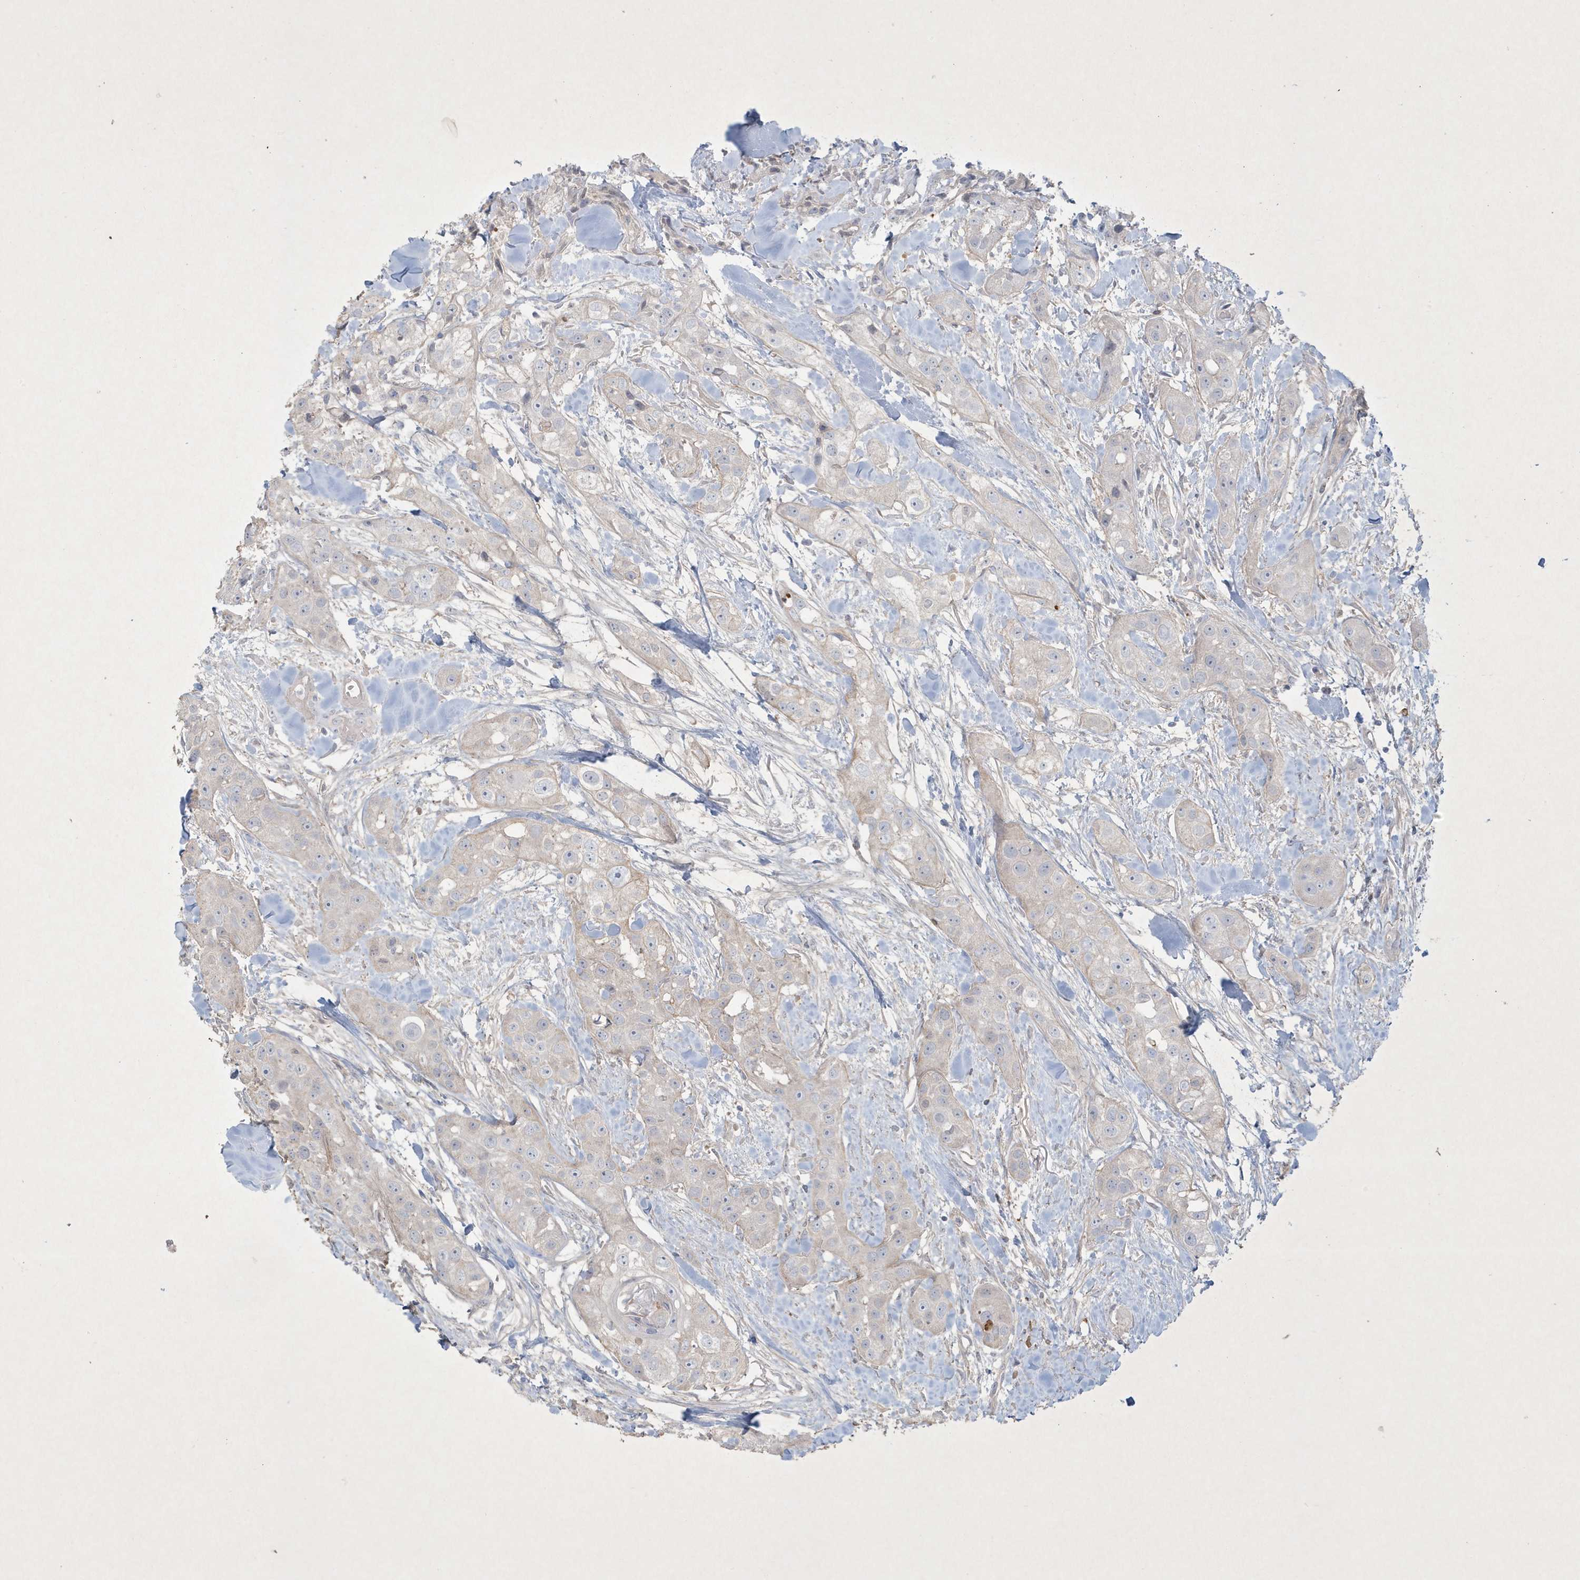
{"staining": {"intensity": "negative", "quantity": "none", "location": "none"}, "tissue": "head and neck cancer", "cell_type": "Tumor cells", "image_type": "cancer", "snomed": [{"axis": "morphology", "description": "Normal tissue, NOS"}, {"axis": "morphology", "description": "Squamous cell carcinoma, NOS"}, {"axis": "topography", "description": "Skeletal muscle"}, {"axis": "topography", "description": "Head-Neck"}], "caption": "DAB immunohistochemical staining of human head and neck cancer exhibits no significant staining in tumor cells. The staining was performed using DAB (3,3'-diaminobenzidine) to visualize the protein expression in brown, while the nuclei were stained in blue with hematoxylin (Magnification: 20x).", "gene": "CCDC24", "patient": {"sex": "male", "age": 51}}